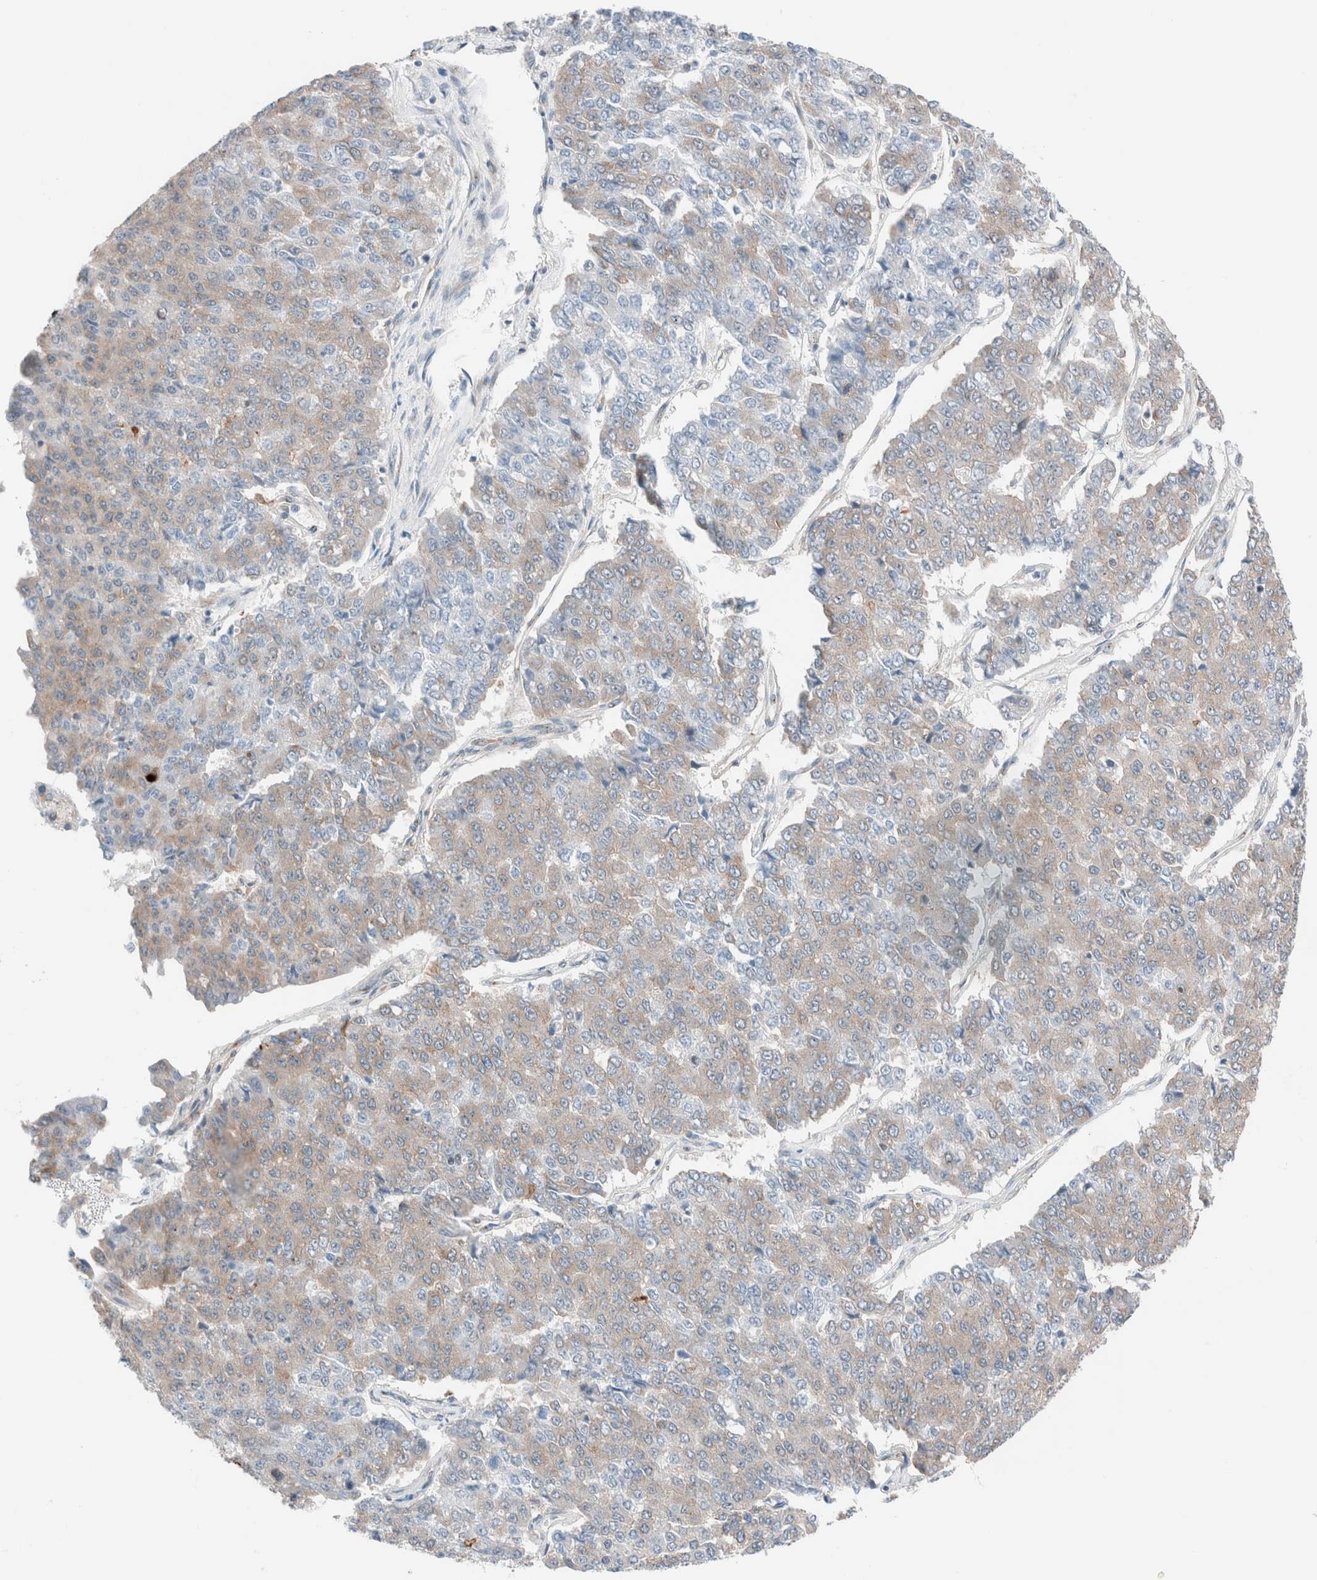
{"staining": {"intensity": "weak", "quantity": "25%-75%", "location": "cytoplasmic/membranous"}, "tissue": "pancreatic cancer", "cell_type": "Tumor cells", "image_type": "cancer", "snomed": [{"axis": "morphology", "description": "Adenocarcinoma, NOS"}, {"axis": "topography", "description": "Pancreas"}], "caption": "This image reveals immunohistochemistry (IHC) staining of human adenocarcinoma (pancreatic), with low weak cytoplasmic/membranous staining in about 25%-75% of tumor cells.", "gene": "CASC3", "patient": {"sex": "male", "age": 50}}